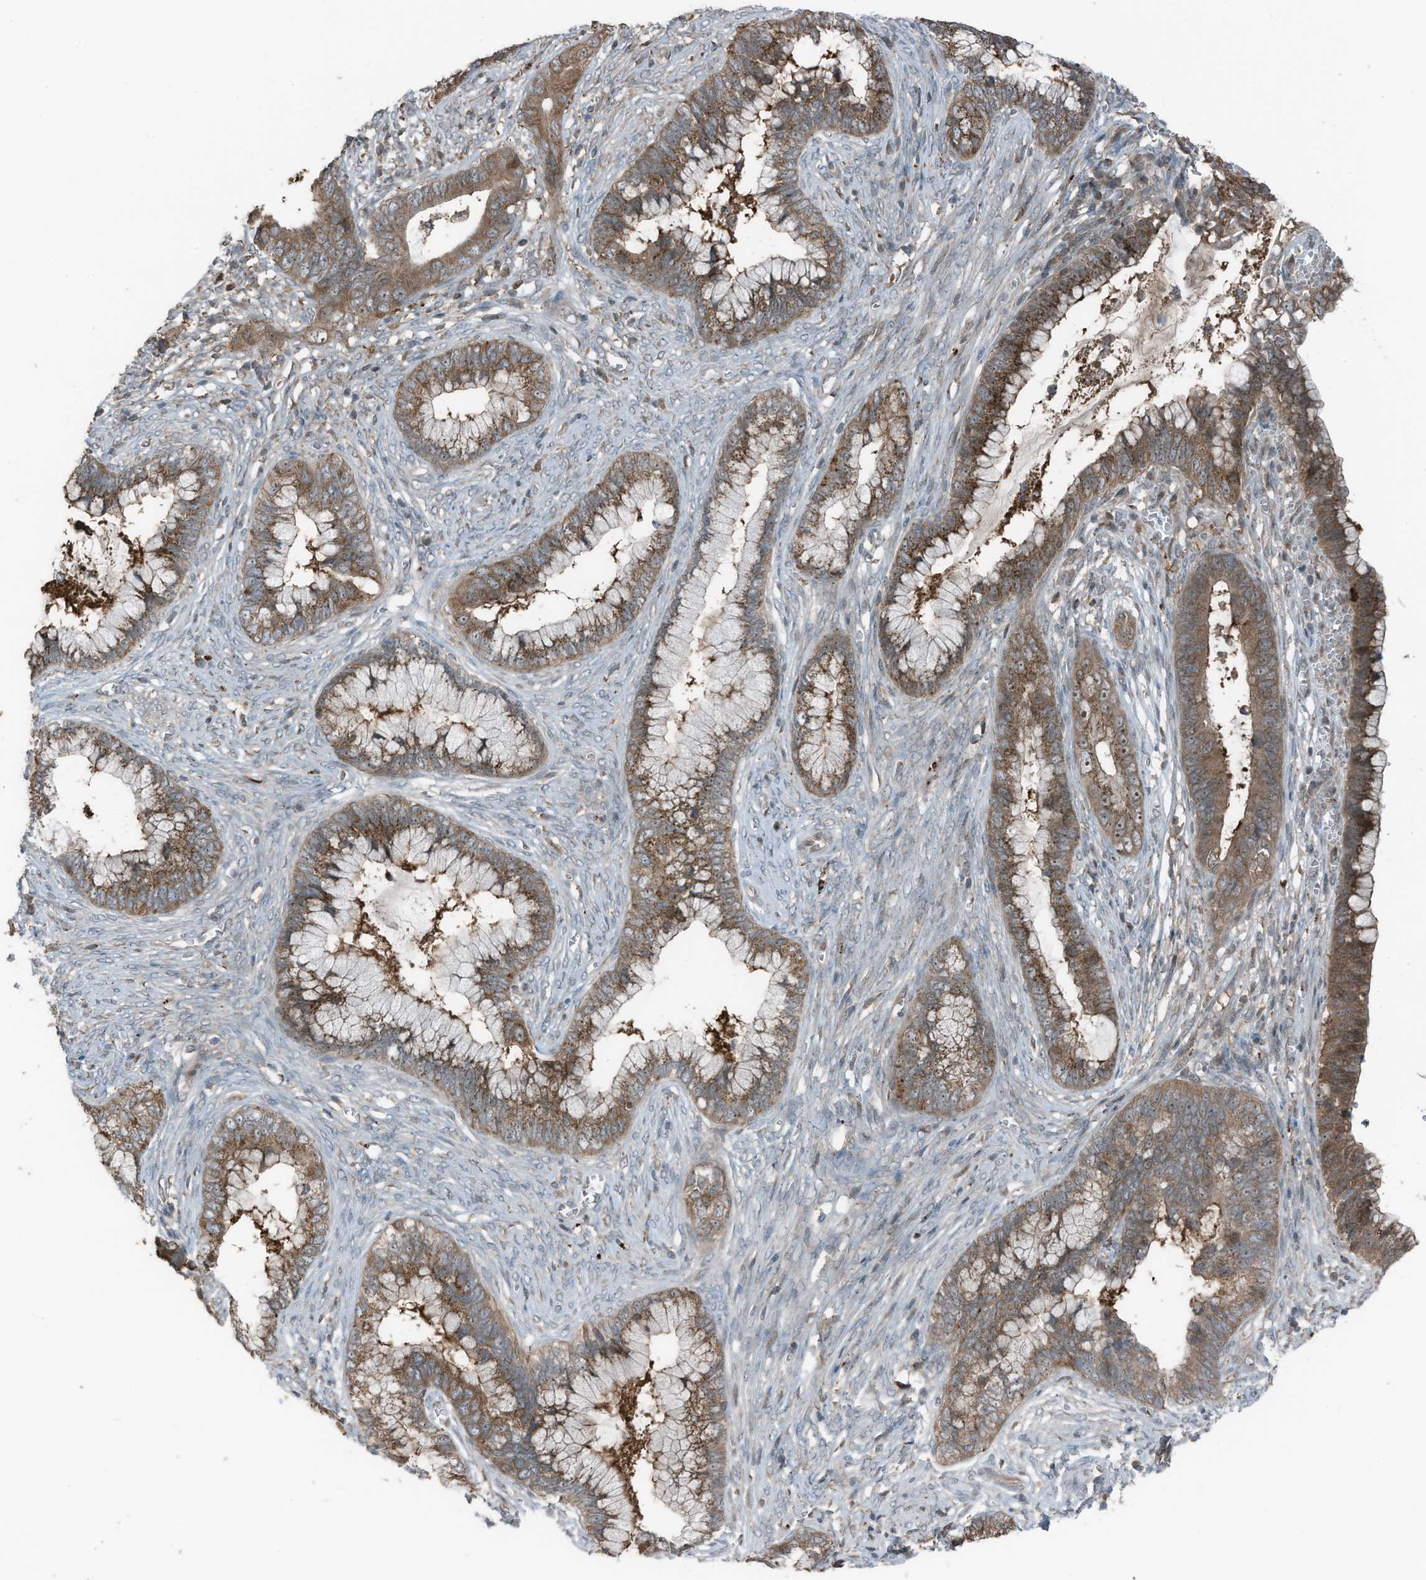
{"staining": {"intensity": "moderate", "quantity": ">75%", "location": "cytoplasmic/membranous,nuclear"}, "tissue": "cervical cancer", "cell_type": "Tumor cells", "image_type": "cancer", "snomed": [{"axis": "morphology", "description": "Adenocarcinoma, NOS"}, {"axis": "topography", "description": "Cervix"}], "caption": "Brown immunohistochemical staining in adenocarcinoma (cervical) shows moderate cytoplasmic/membranous and nuclear positivity in about >75% of tumor cells.", "gene": "TXNDC9", "patient": {"sex": "female", "age": 44}}